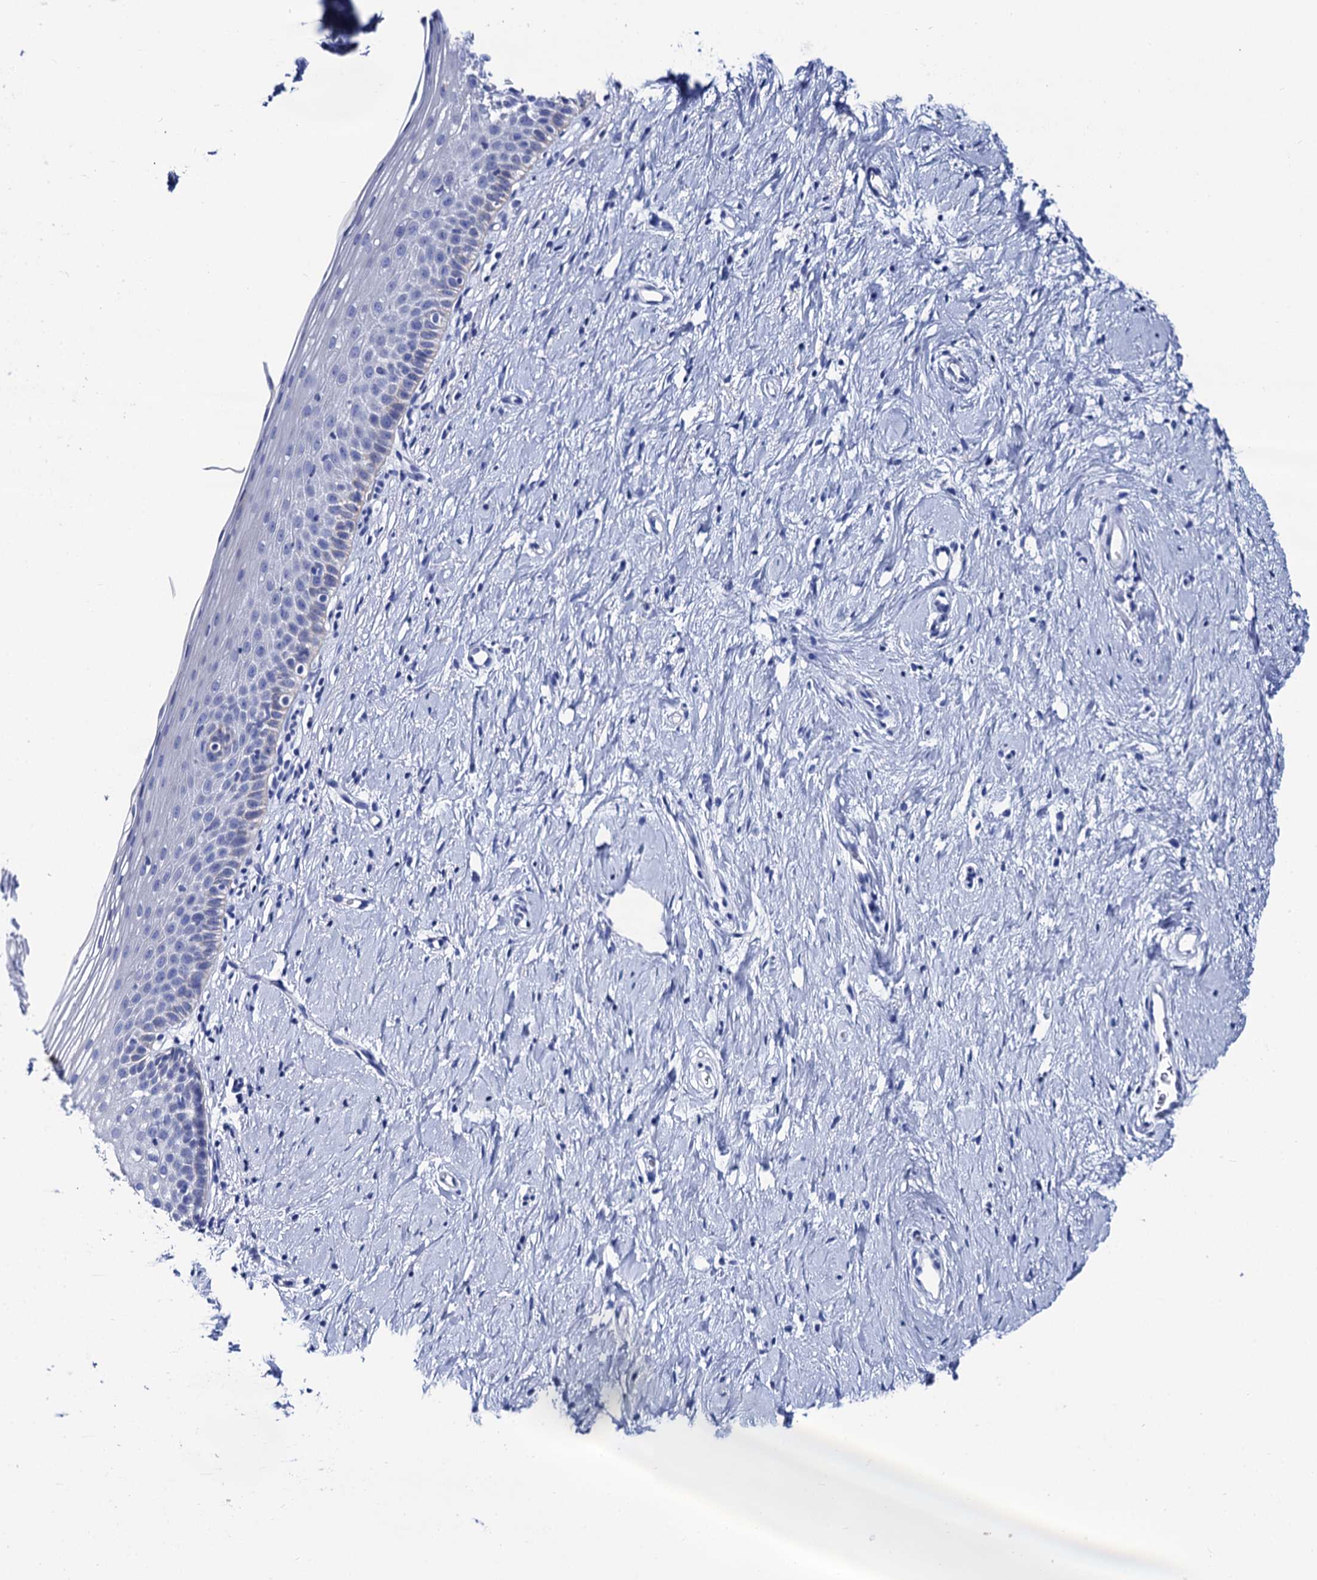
{"staining": {"intensity": "moderate", "quantity": ">75%", "location": "cytoplasmic/membranous"}, "tissue": "cervix", "cell_type": "Glandular cells", "image_type": "normal", "snomed": [{"axis": "morphology", "description": "Normal tissue, NOS"}, {"axis": "topography", "description": "Cervix"}], "caption": "An IHC micrograph of benign tissue is shown. Protein staining in brown highlights moderate cytoplasmic/membranous positivity in cervix within glandular cells.", "gene": "RAB3IP", "patient": {"sex": "female", "age": 57}}